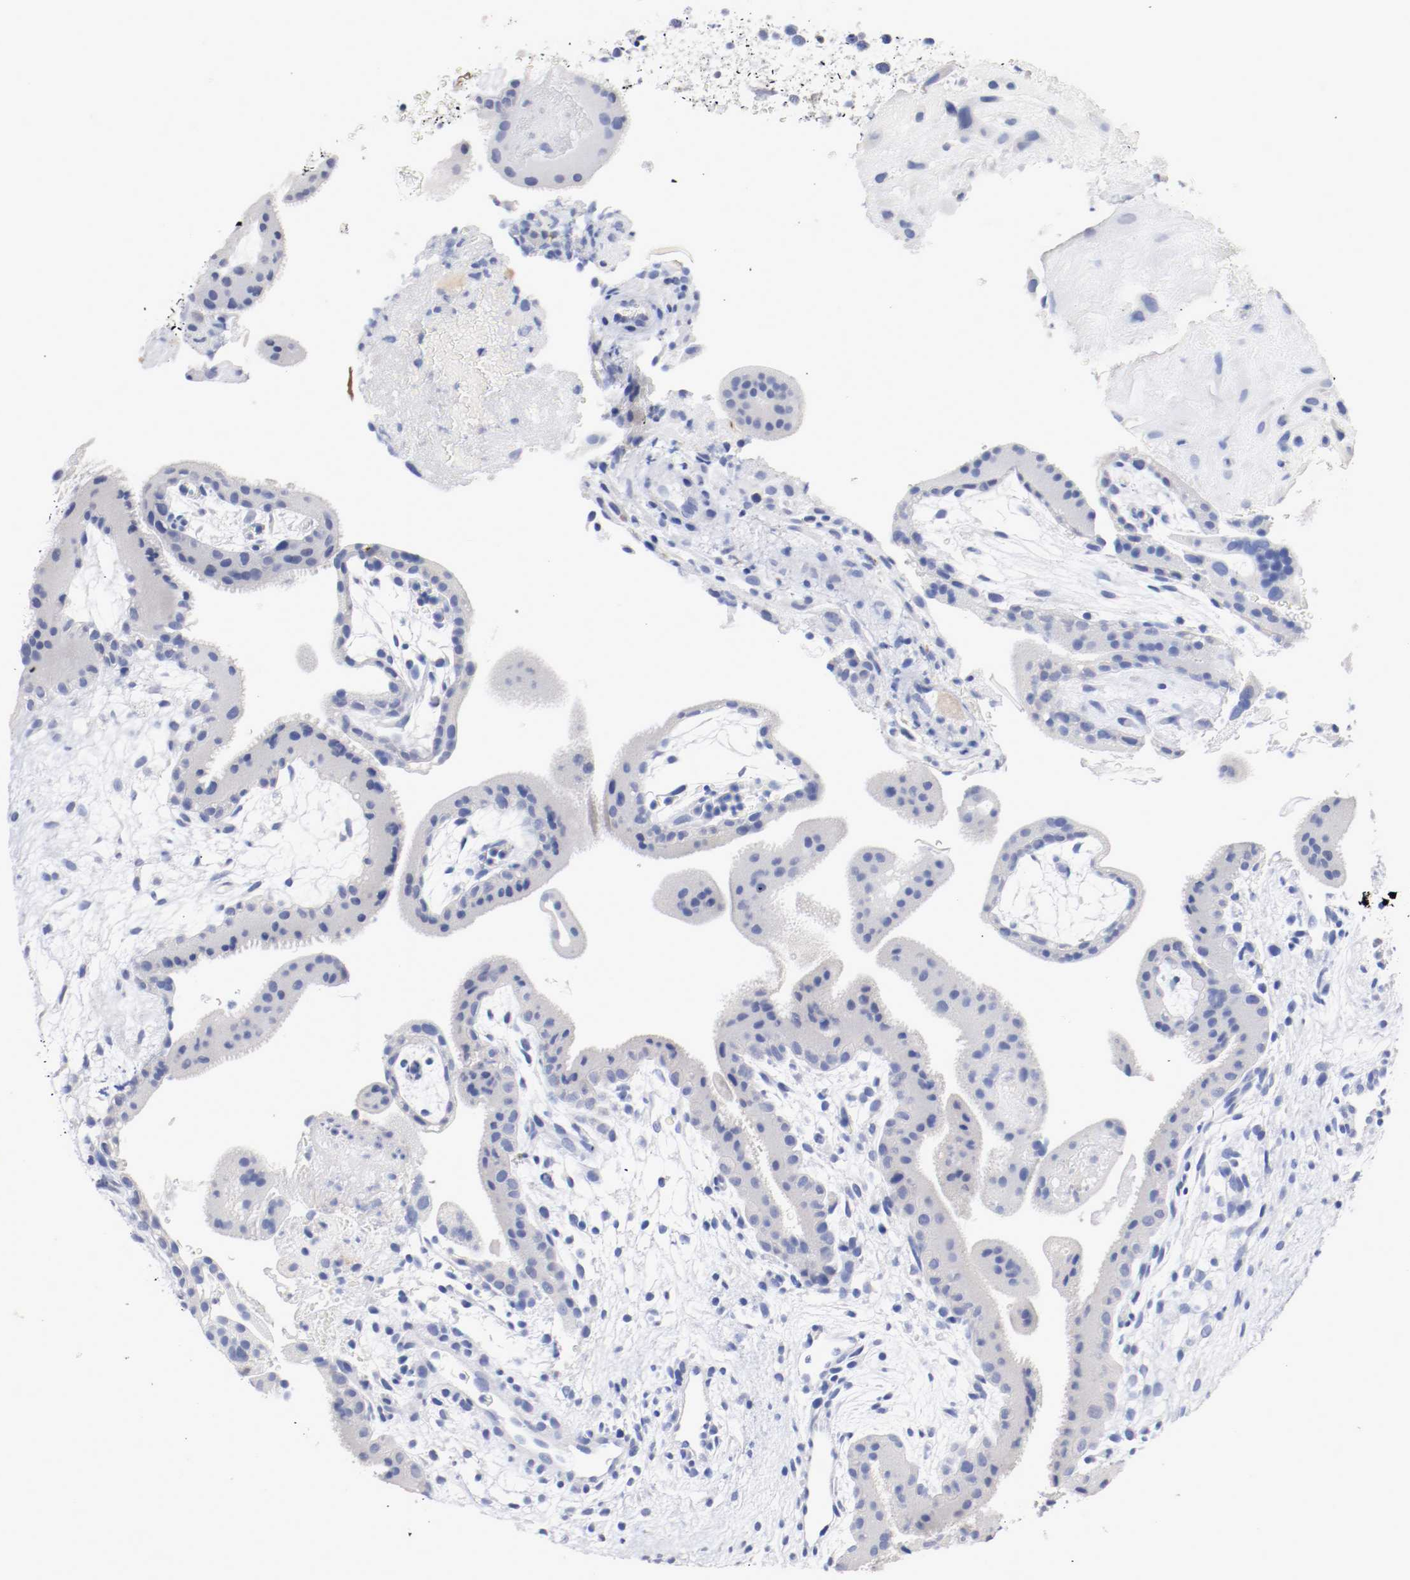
{"staining": {"intensity": "negative", "quantity": "none", "location": "none"}, "tissue": "placenta", "cell_type": "Decidual cells", "image_type": "normal", "snomed": [{"axis": "morphology", "description": "Normal tissue, NOS"}, {"axis": "topography", "description": "Placenta"}], "caption": "High magnification brightfield microscopy of normal placenta stained with DAB (3,3'-diaminobenzidine) (brown) and counterstained with hematoxylin (blue): decidual cells show no significant positivity. Brightfield microscopy of immunohistochemistry (IHC) stained with DAB (3,3'-diaminobenzidine) (brown) and hematoxylin (blue), captured at high magnification.", "gene": "FGFBP1", "patient": {"sex": "female", "age": 19}}